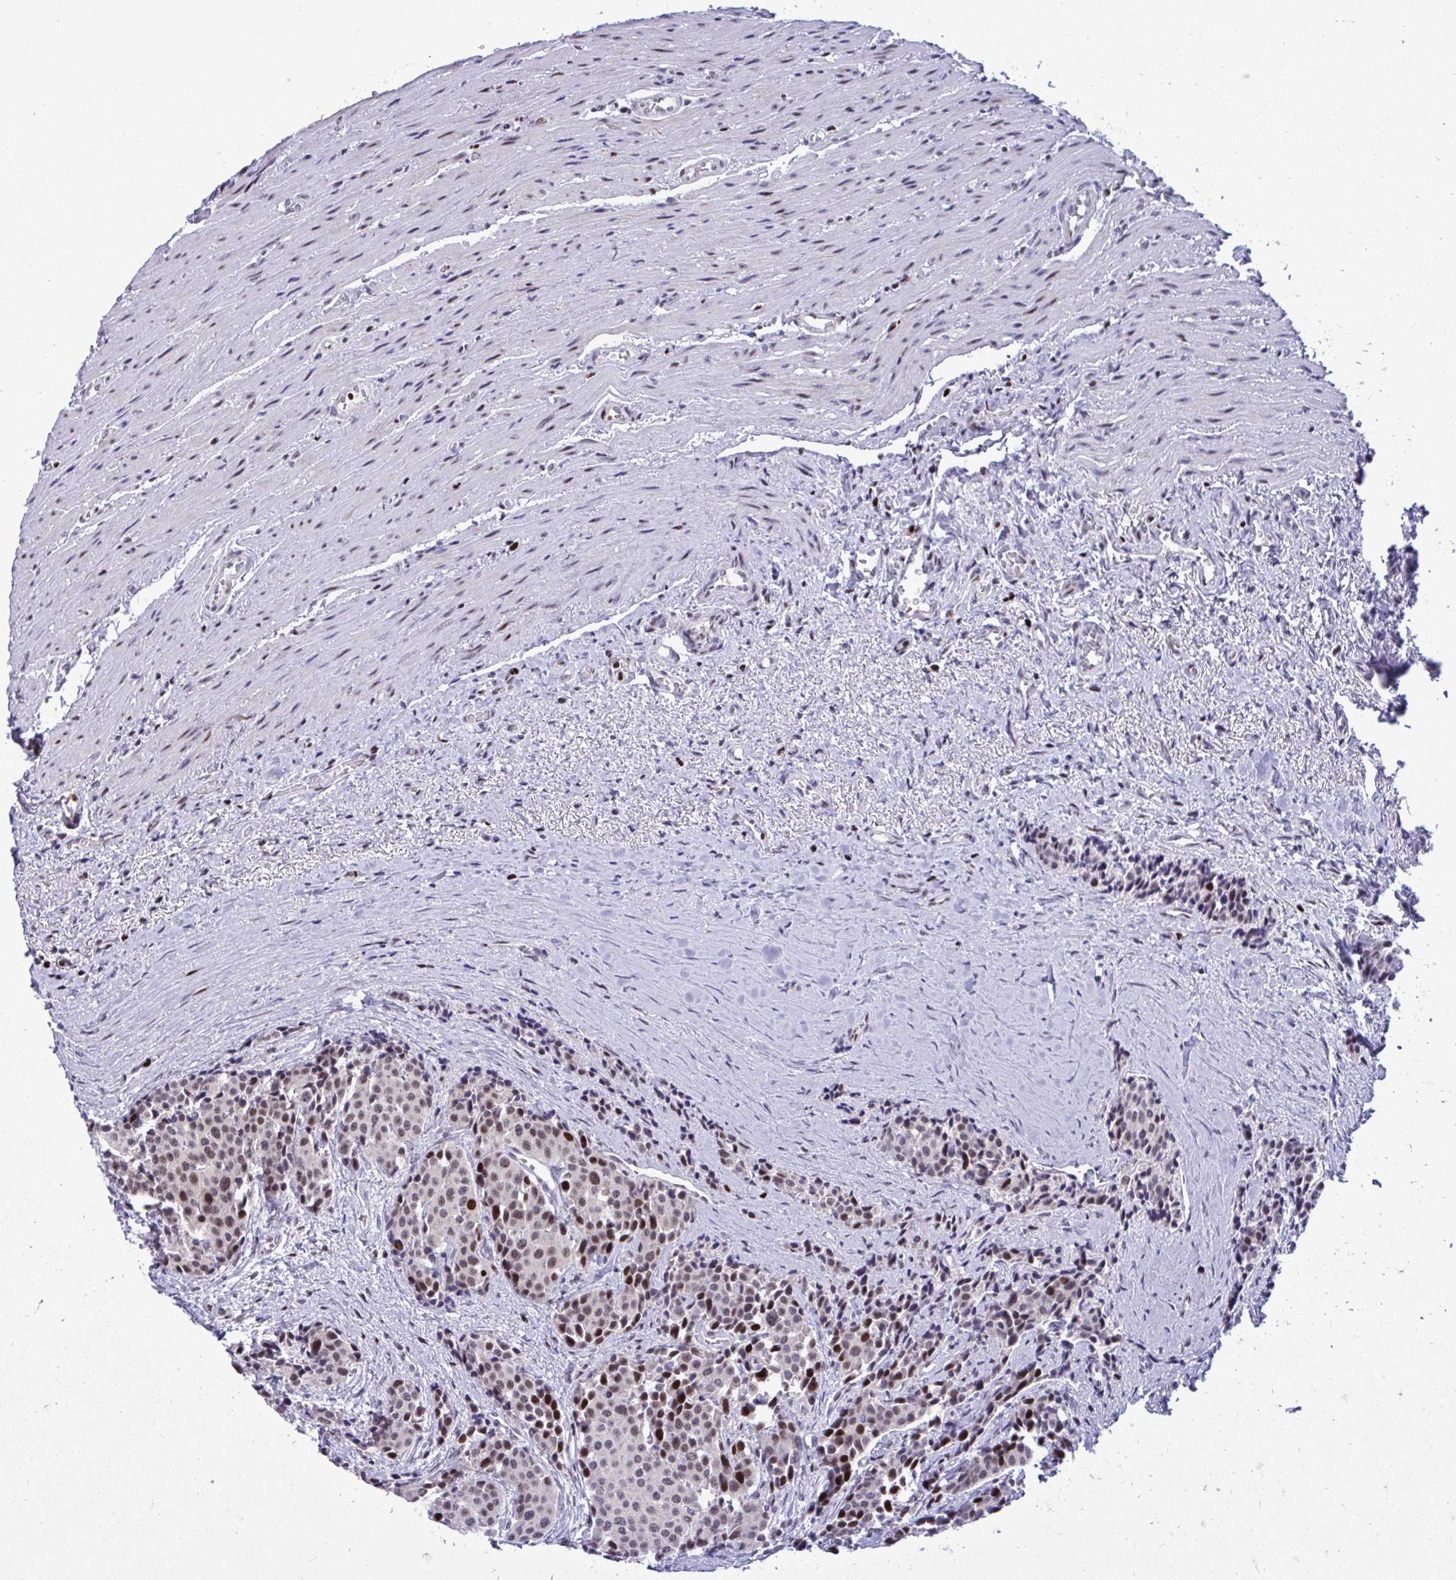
{"staining": {"intensity": "strong", "quantity": "<25%", "location": "nuclear"}, "tissue": "carcinoid", "cell_type": "Tumor cells", "image_type": "cancer", "snomed": [{"axis": "morphology", "description": "Carcinoid, malignant, NOS"}, {"axis": "topography", "description": "Small intestine"}], "caption": "IHC of carcinoid exhibits medium levels of strong nuclear staining in about <25% of tumor cells.", "gene": "C14orf39", "patient": {"sex": "male", "age": 73}}